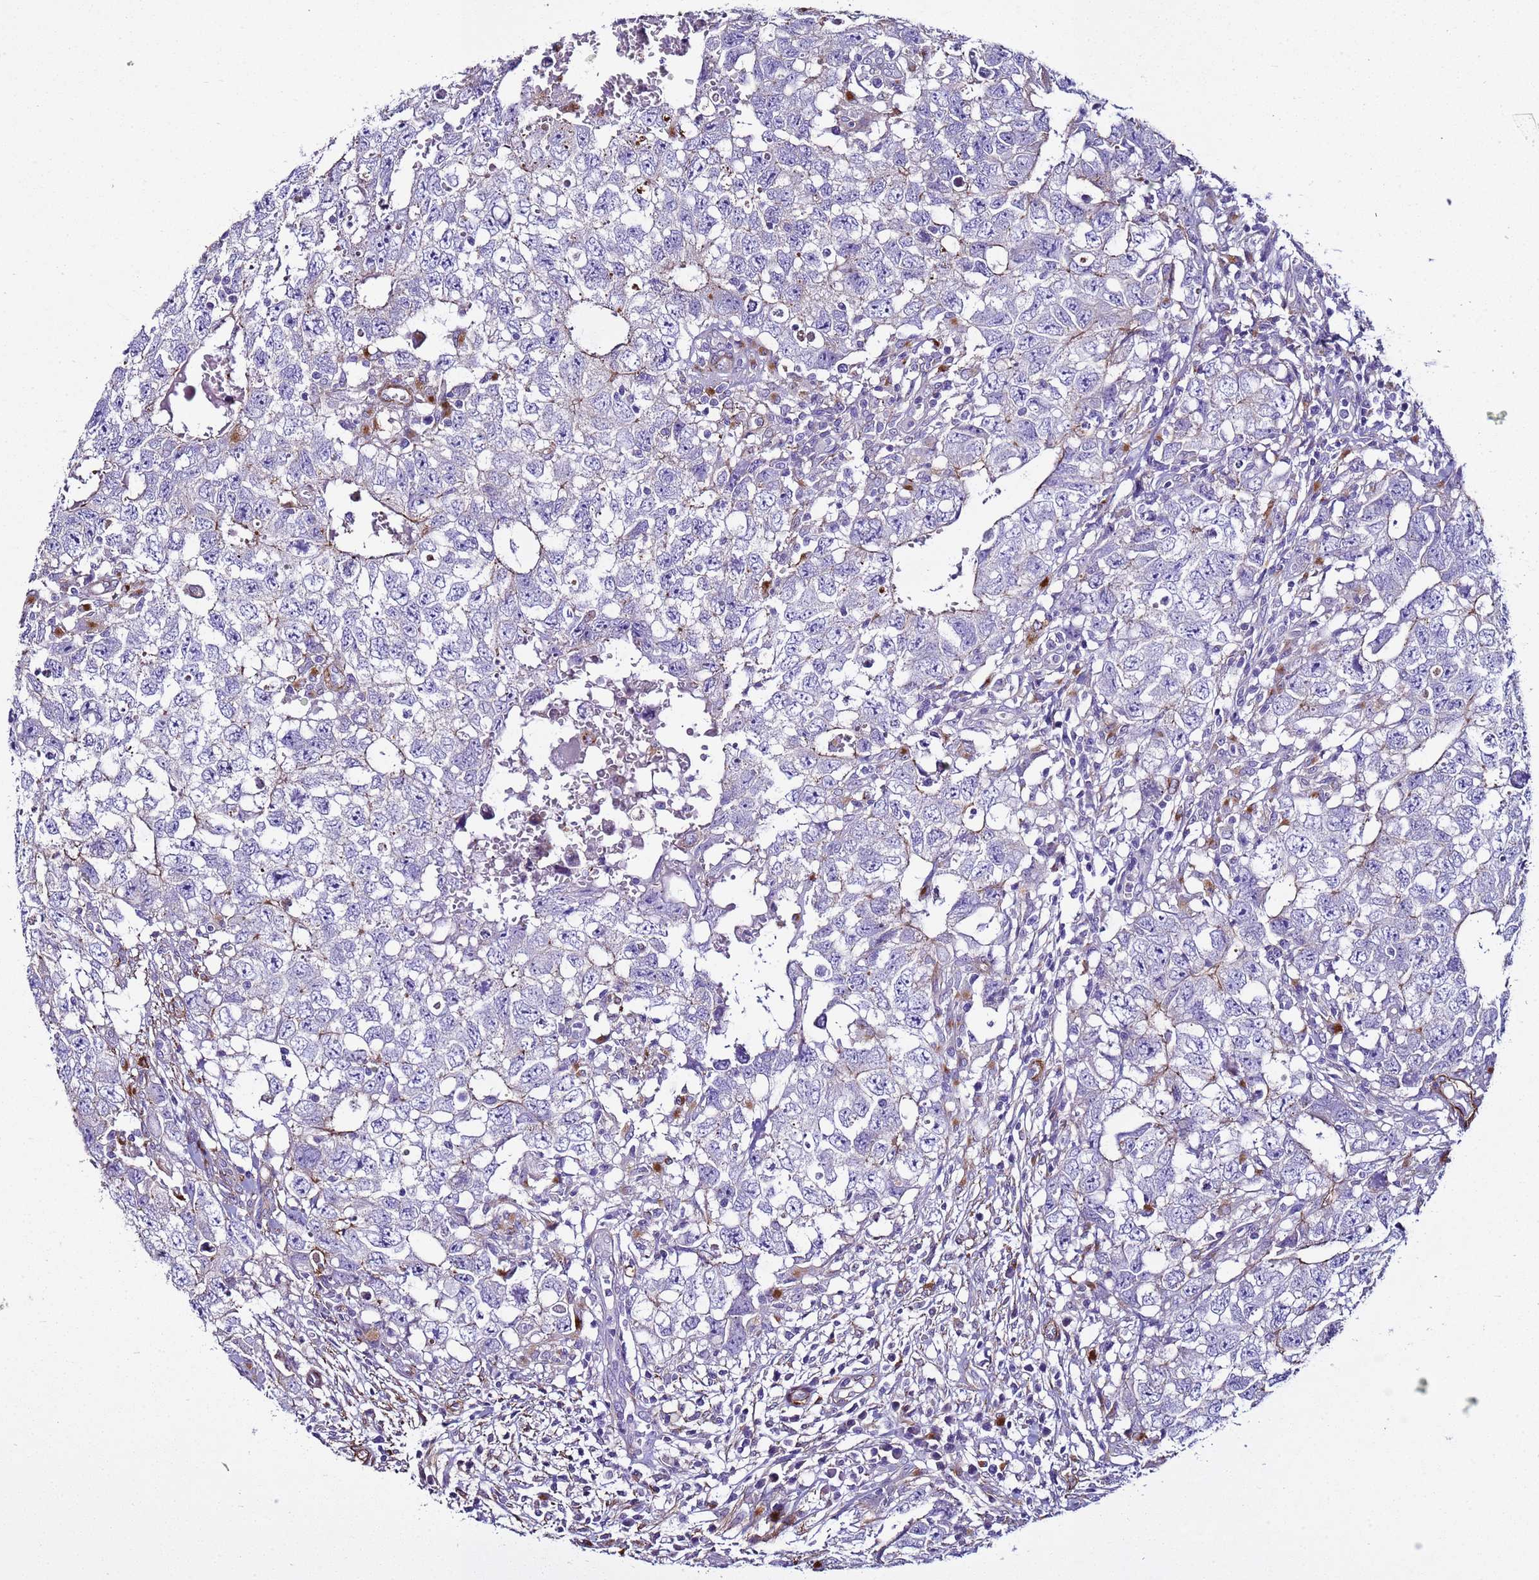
{"staining": {"intensity": "negative", "quantity": "none", "location": "none"}, "tissue": "testis cancer", "cell_type": "Tumor cells", "image_type": "cancer", "snomed": [{"axis": "morphology", "description": "Seminoma, NOS"}, {"axis": "morphology", "description": "Carcinoma, Embryonal, NOS"}, {"axis": "topography", "description": "Testis"}], "caption": "A high-resolution image shows IHC staining of testis cancer (embryonal carcinoma), which demonstrates no significant positivity in tumor cells. (Brightfield microscopy of DAB IHC at high magnification).", "gene": "RABL2B", "patient": {"sex": "male", "age": 29}}